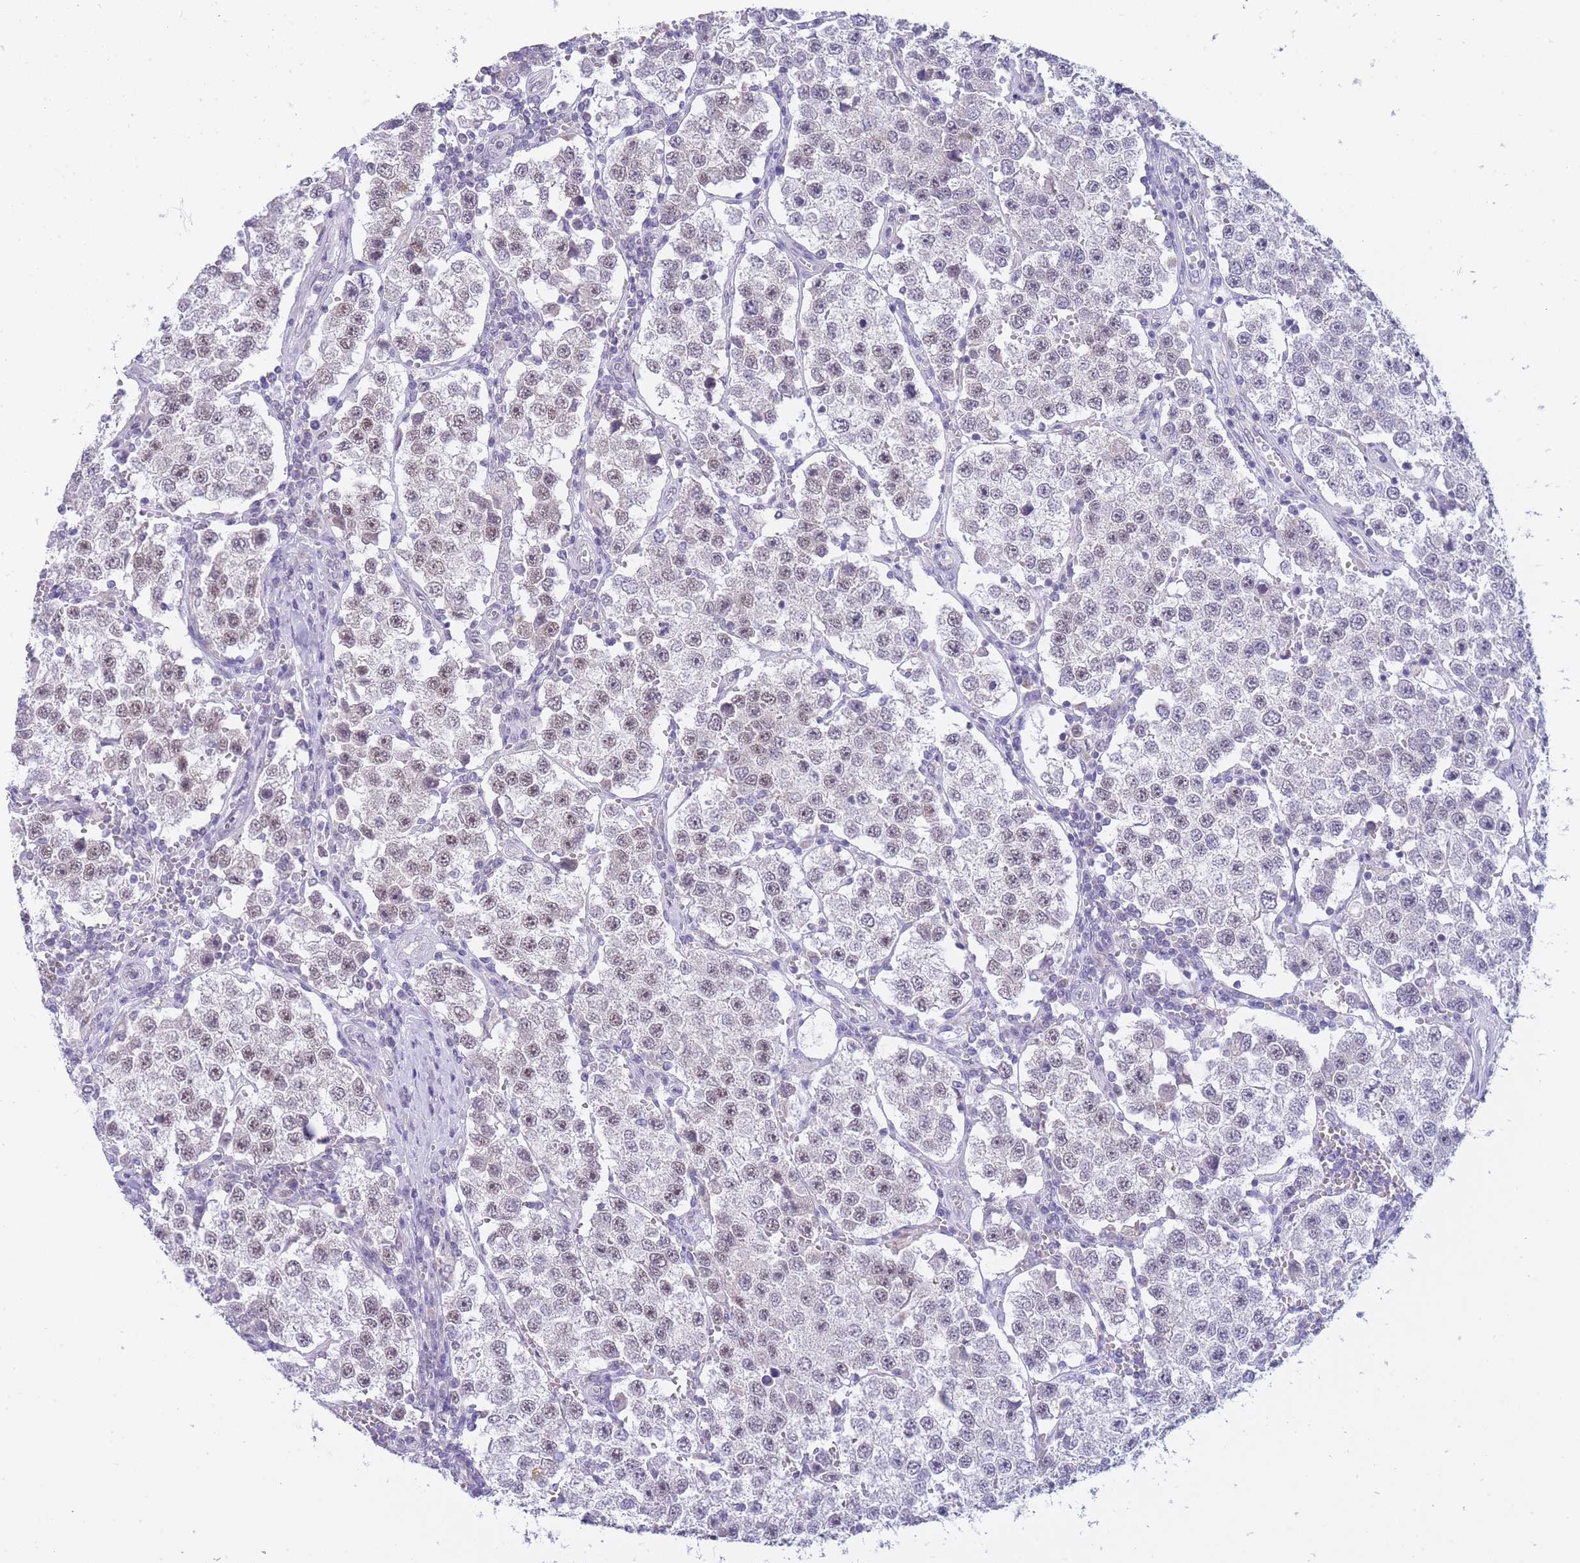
{"staining": {"intensity": "weak", "quantity": ">75%", "location": "nuclear"}, "tissue": "testis cancer", "cell_type": "Tumor cells", "image_type": "cancer", "snomed": [{"axis": "morphology", "description": "Seminoma, NOS"}, {"axis": "topography", "description": "Testis"}], "caption": "Testis cancer stained with a protein marker shows weak staining in tumor cells.", "gene": "FRAT2", "patient": {"sex": "male", "age": 37}}